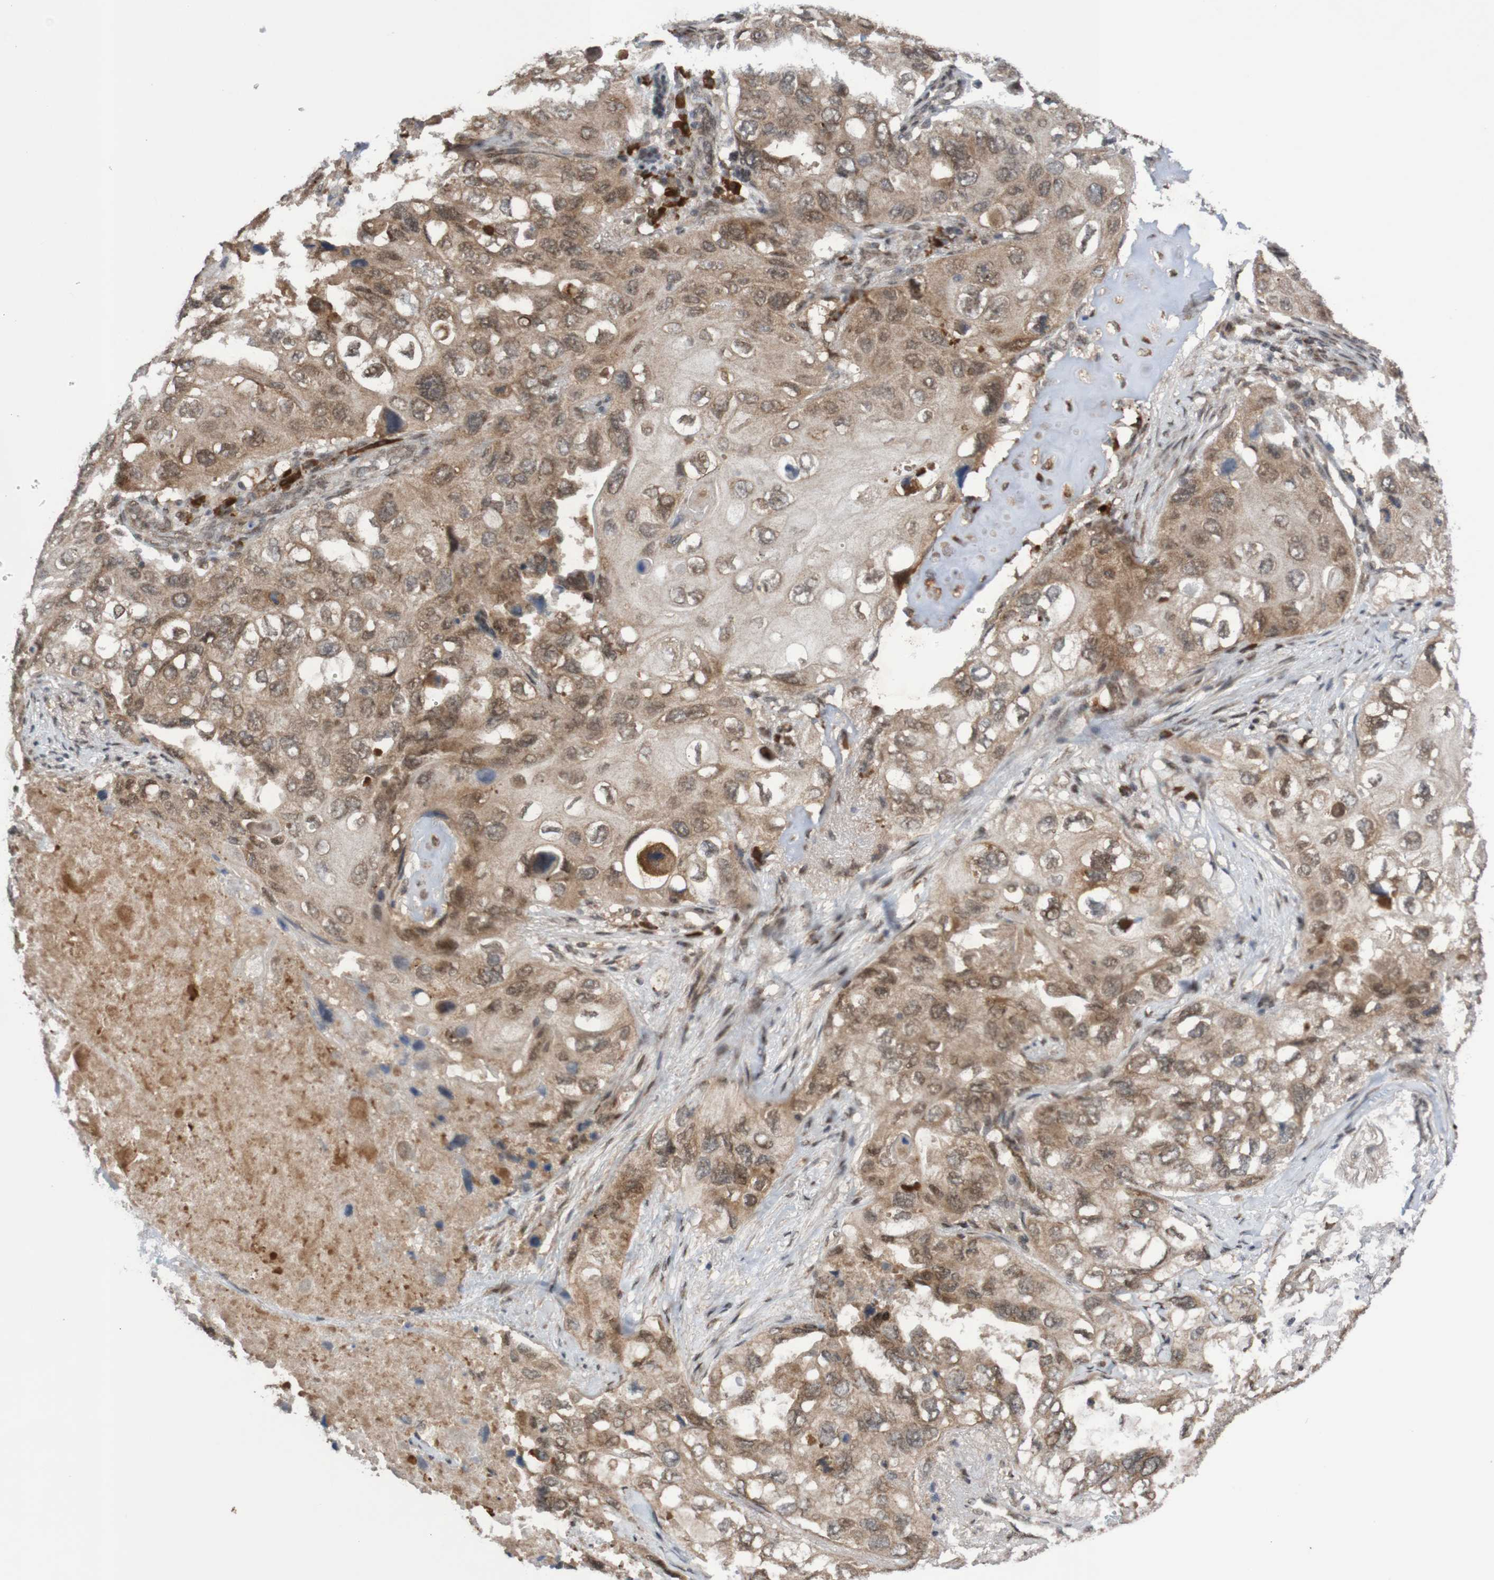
{"staining": {"intensity": "weak", "quantity": ">75%", "location": "cytoplasmic/membranous,nuclear"}, "tissue": "lung cancer", "cell_type": "Tumor cells", "image_type": "cancer", "snomed": [{"axis": "morphology", "description": "Squamous cell carcinoma, NOS"}, {"axis": "topography", "description": "Lung"}], "caption": "Lung squamous cell carcinoma was stained to show a protein in brown. There is low levels of weak cytoplasmic/membranous and nuclear staining in about >75% of tumor cells.", "gene": "ITLN1", "patient": {"sex": "female", "age": 73}}